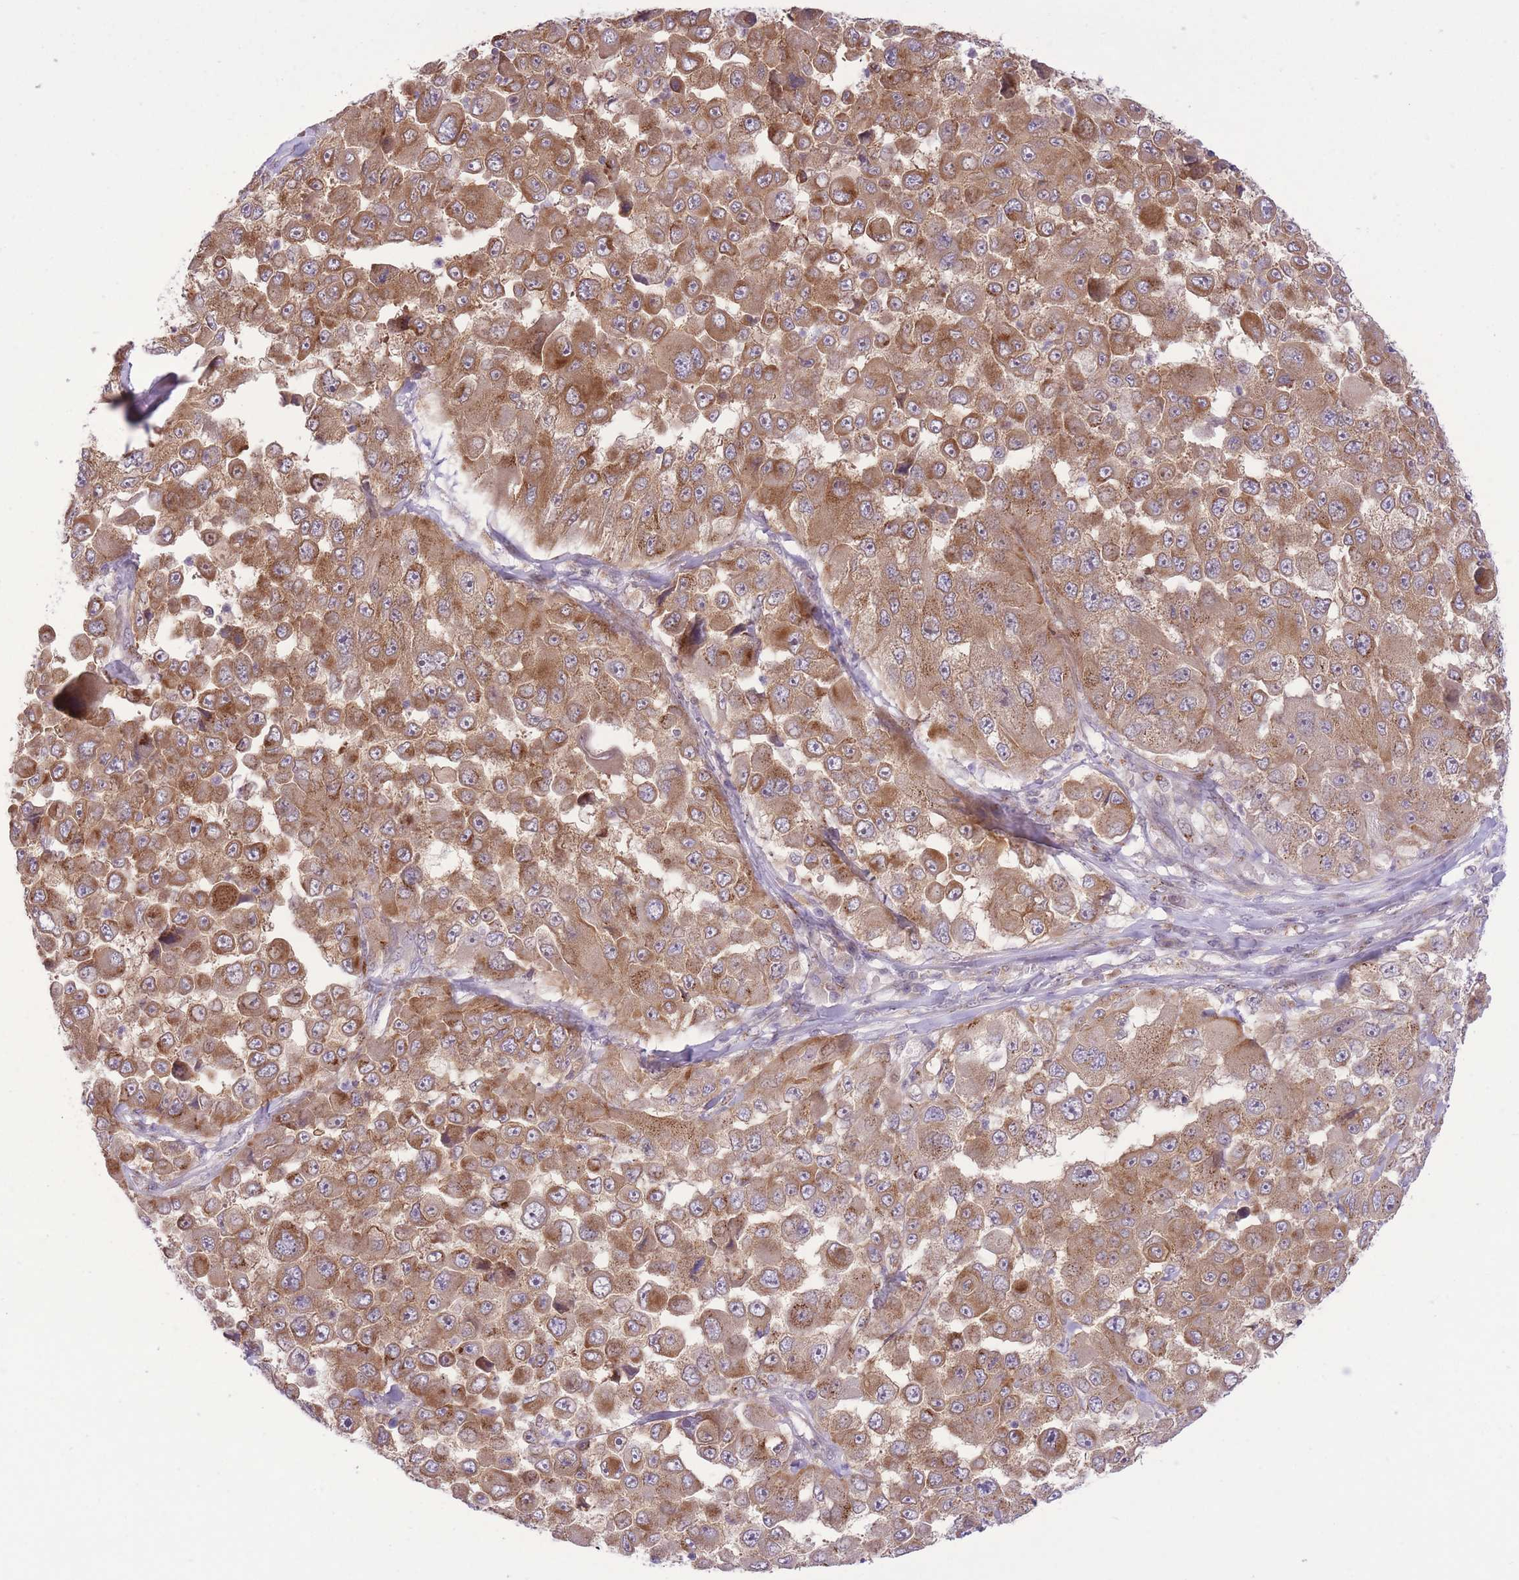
{"staining": {"intensity": "moderate", "quantity": ">75%", "location": "cytoplasmic/membranous"}, "tissue": "melanoma", "cell_type": "Tumor cells", "image_type": "cancer", "snomed": [{"axis": "morphology", "description": "Malignant melanoma, Metastatic site"}, {"axis": "topography", "description": "Lymph node"}], "caption": "Protein expression analysis of human melanoma reveals moderate cytoplasmic/membranous expression in approximately >75% of tumor cells.", "gene": "ZBED5", "patient": {"sex": "male", "age": 62}}